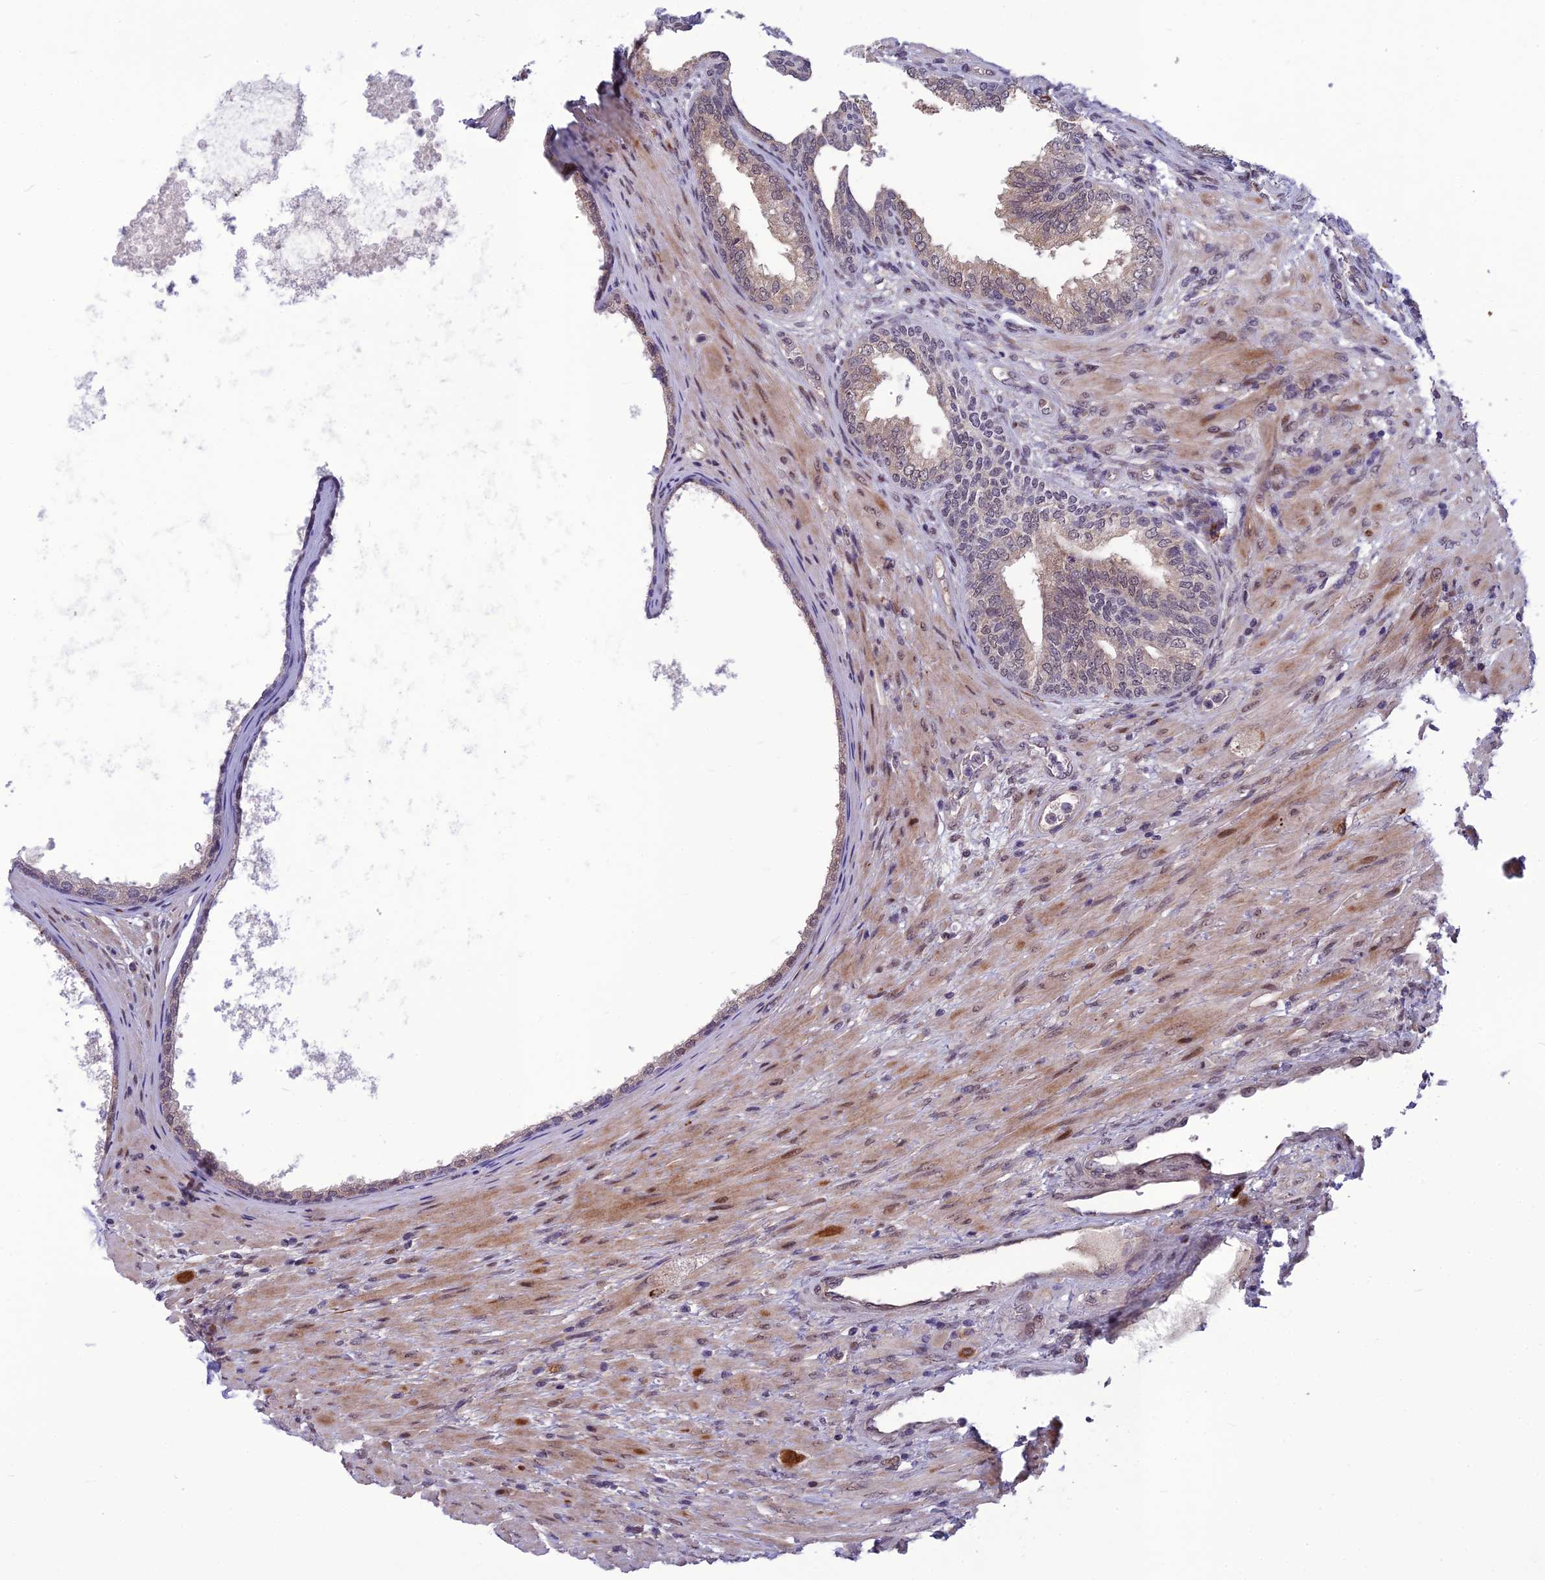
{"staining": {"intensity": "weak", "quantity": "25%-75%", "location": "cytoplasmic/membranous,nuclear"}, "tissue": "prostate", "cell_type": "Glandular cells", "image_type": "normal", "snomed": [{"axis": "morphology", "description": "Normal tissue, NOS"}, {"axis": "topography", "description": "Prostate"}], "caption": "Weak cytoplasmic/membranous,nuclear protein positivity is present in about 25%-75% of glandular cells in prostate. Nuclei are stained in blue.", "gene": "FBRS", "patient": {"sex": "male", "age": 76}}